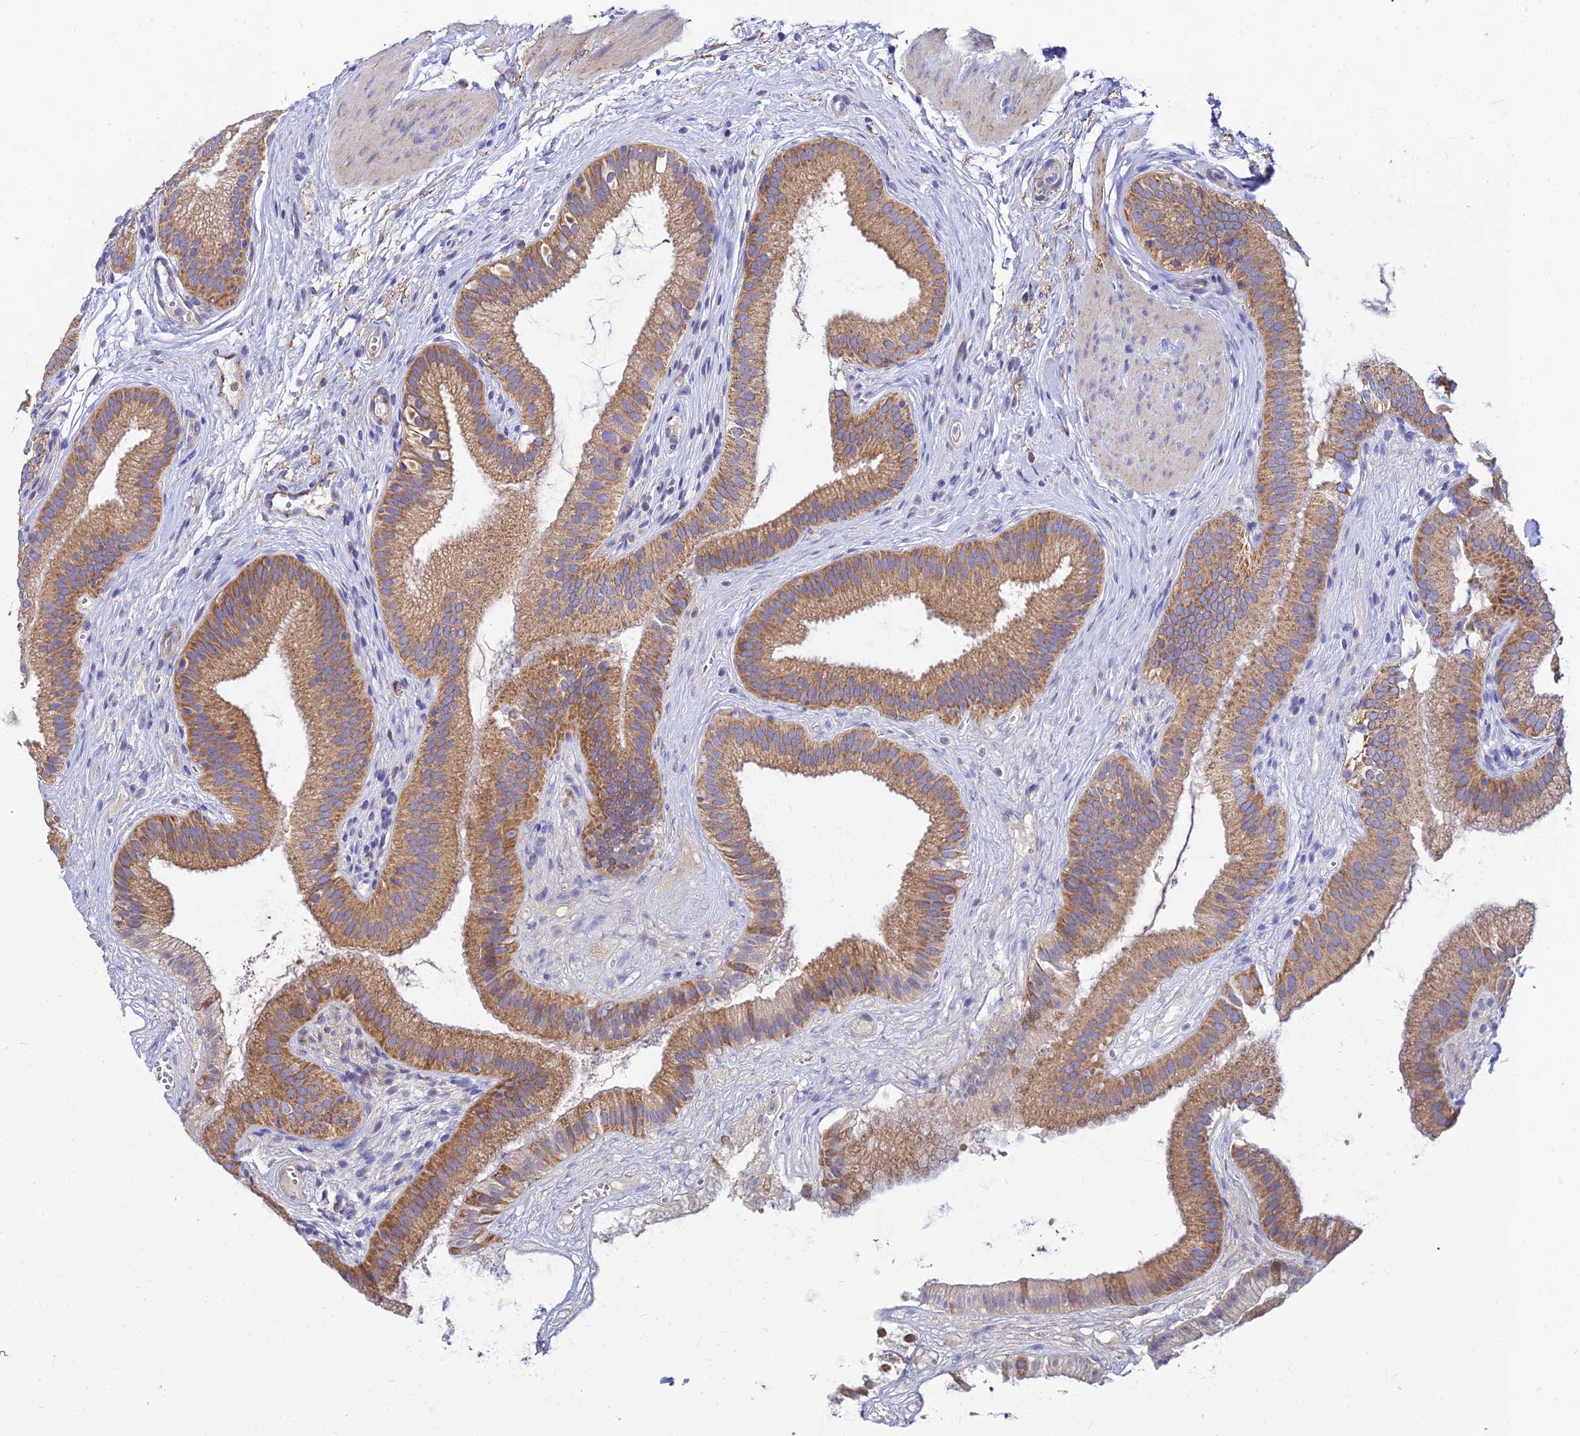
{"staining": {"intensity": "moderate", "quantity": ">75%", "location": "cytoplasmic/membranous"}, "tissue": "gallbladder", "cell_type": "Glandular cells", "image_type": "normal", "snomed": [{"axis": "morphology", "description": "Normal tissue, NOS"}, {"axis": "topography", "description": "Gallbladder"}], "caption": "This micrograph shows immunohistochemistry staining of unremarkable human gallbladder, with medium moderate cytoplasmic/membranous staining in about >75% of glandular cells.", "gene": "NIPSNAP3A", "patient": {"sex": "female", "age": 54}}